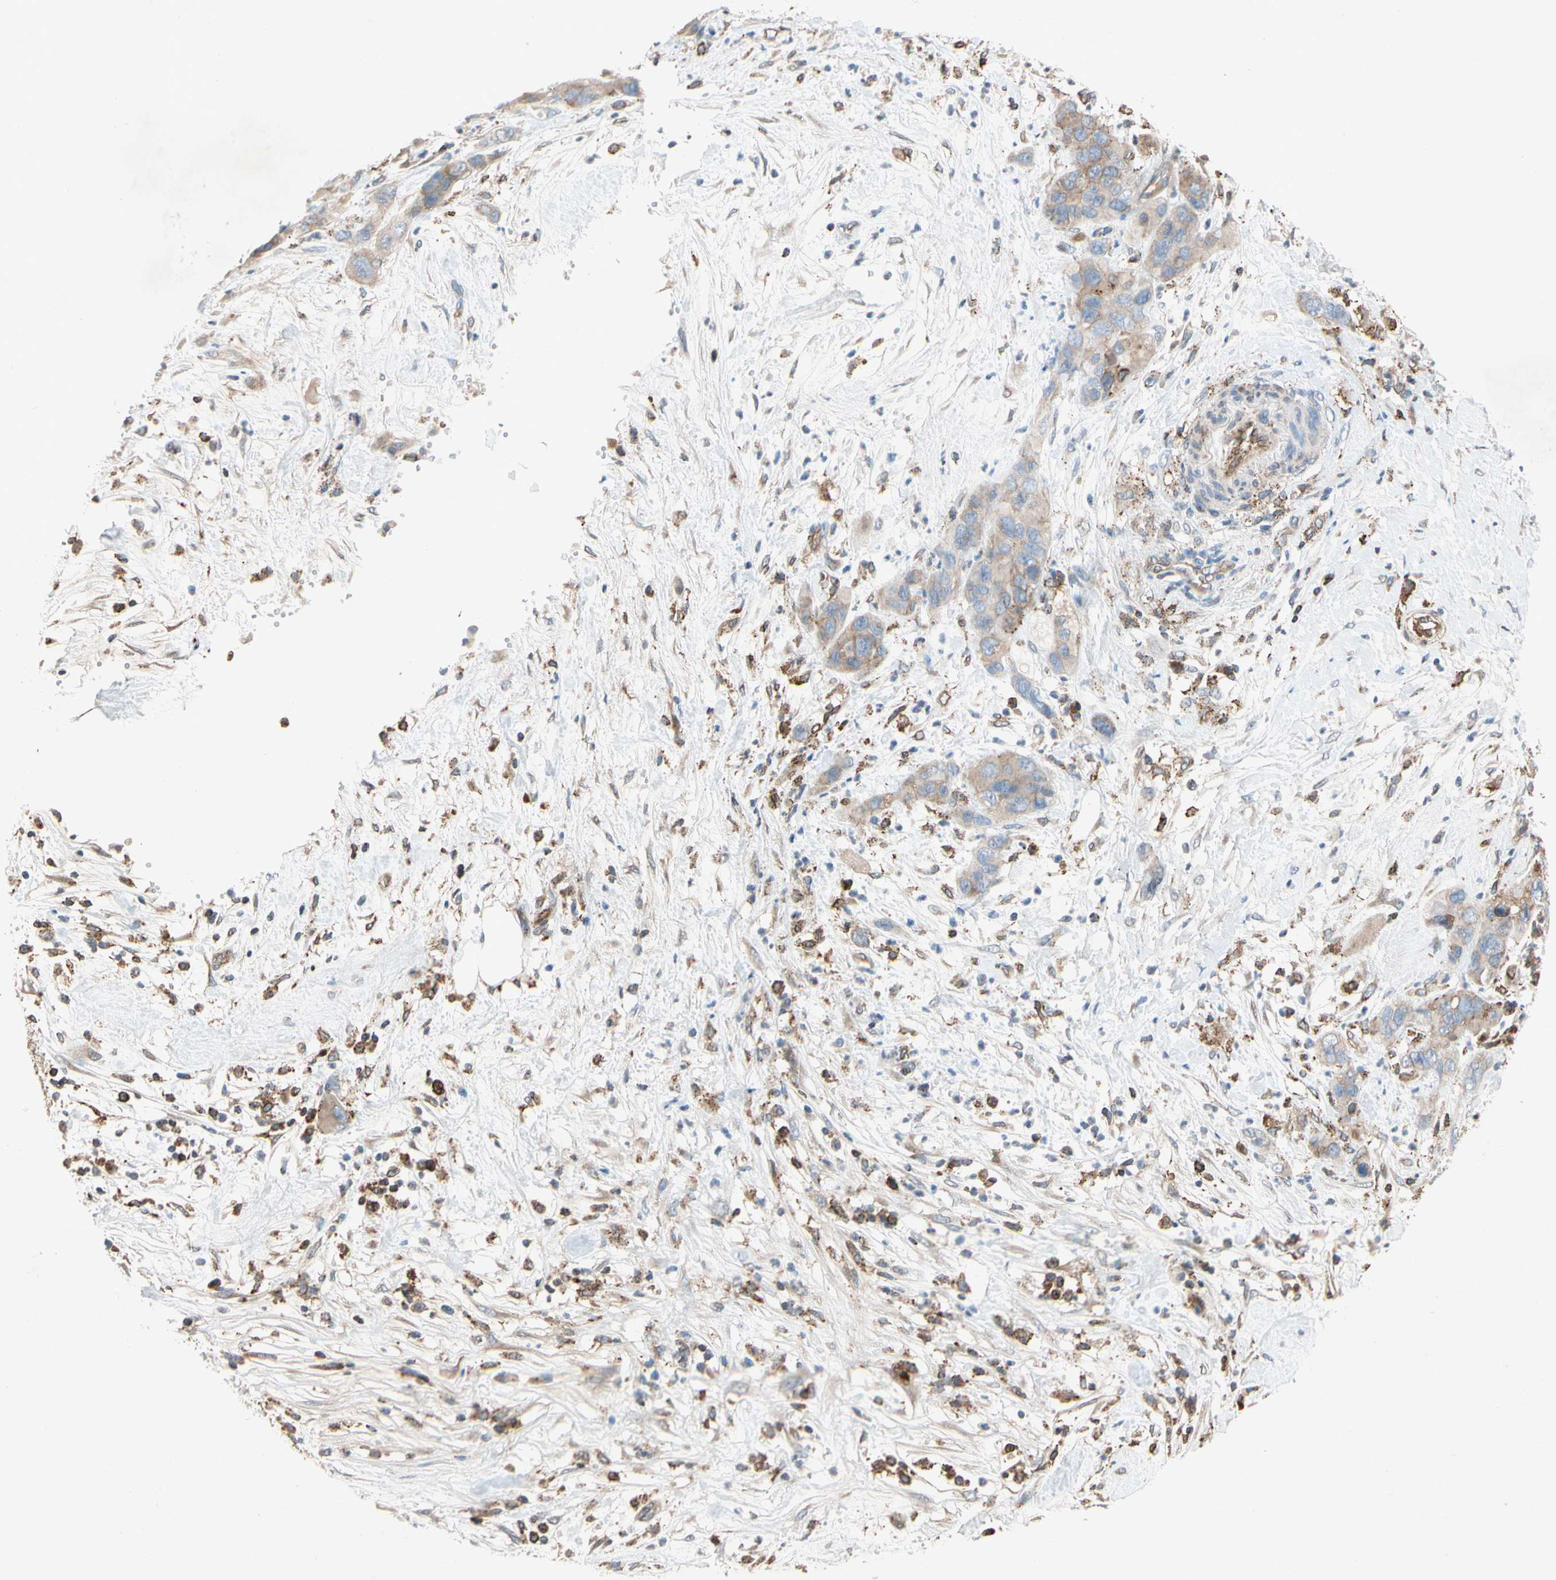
{"staining": {"intensity": "moderate", "quantity": ">75%", "location": "cytoplasmic/membranous"}, "tissue": "pancreatic cancer", "cell_type": "Tumor cells", "image_type": "cancer", "snomed": [{"axis": "morphology", "description": "Adenocarcinoma, NOS"}, {"axis": "topography", "description": "Pancreas"}], "caption": "IHC micrograph of pancreatic cancer stained for a protein (brown), which reveals medium levels of moderate cytoplasmic/membranous staining in about >75% of tumor cells.", "gene": "NDFIP2", "patient": {"sex": "female", "age": 71}}